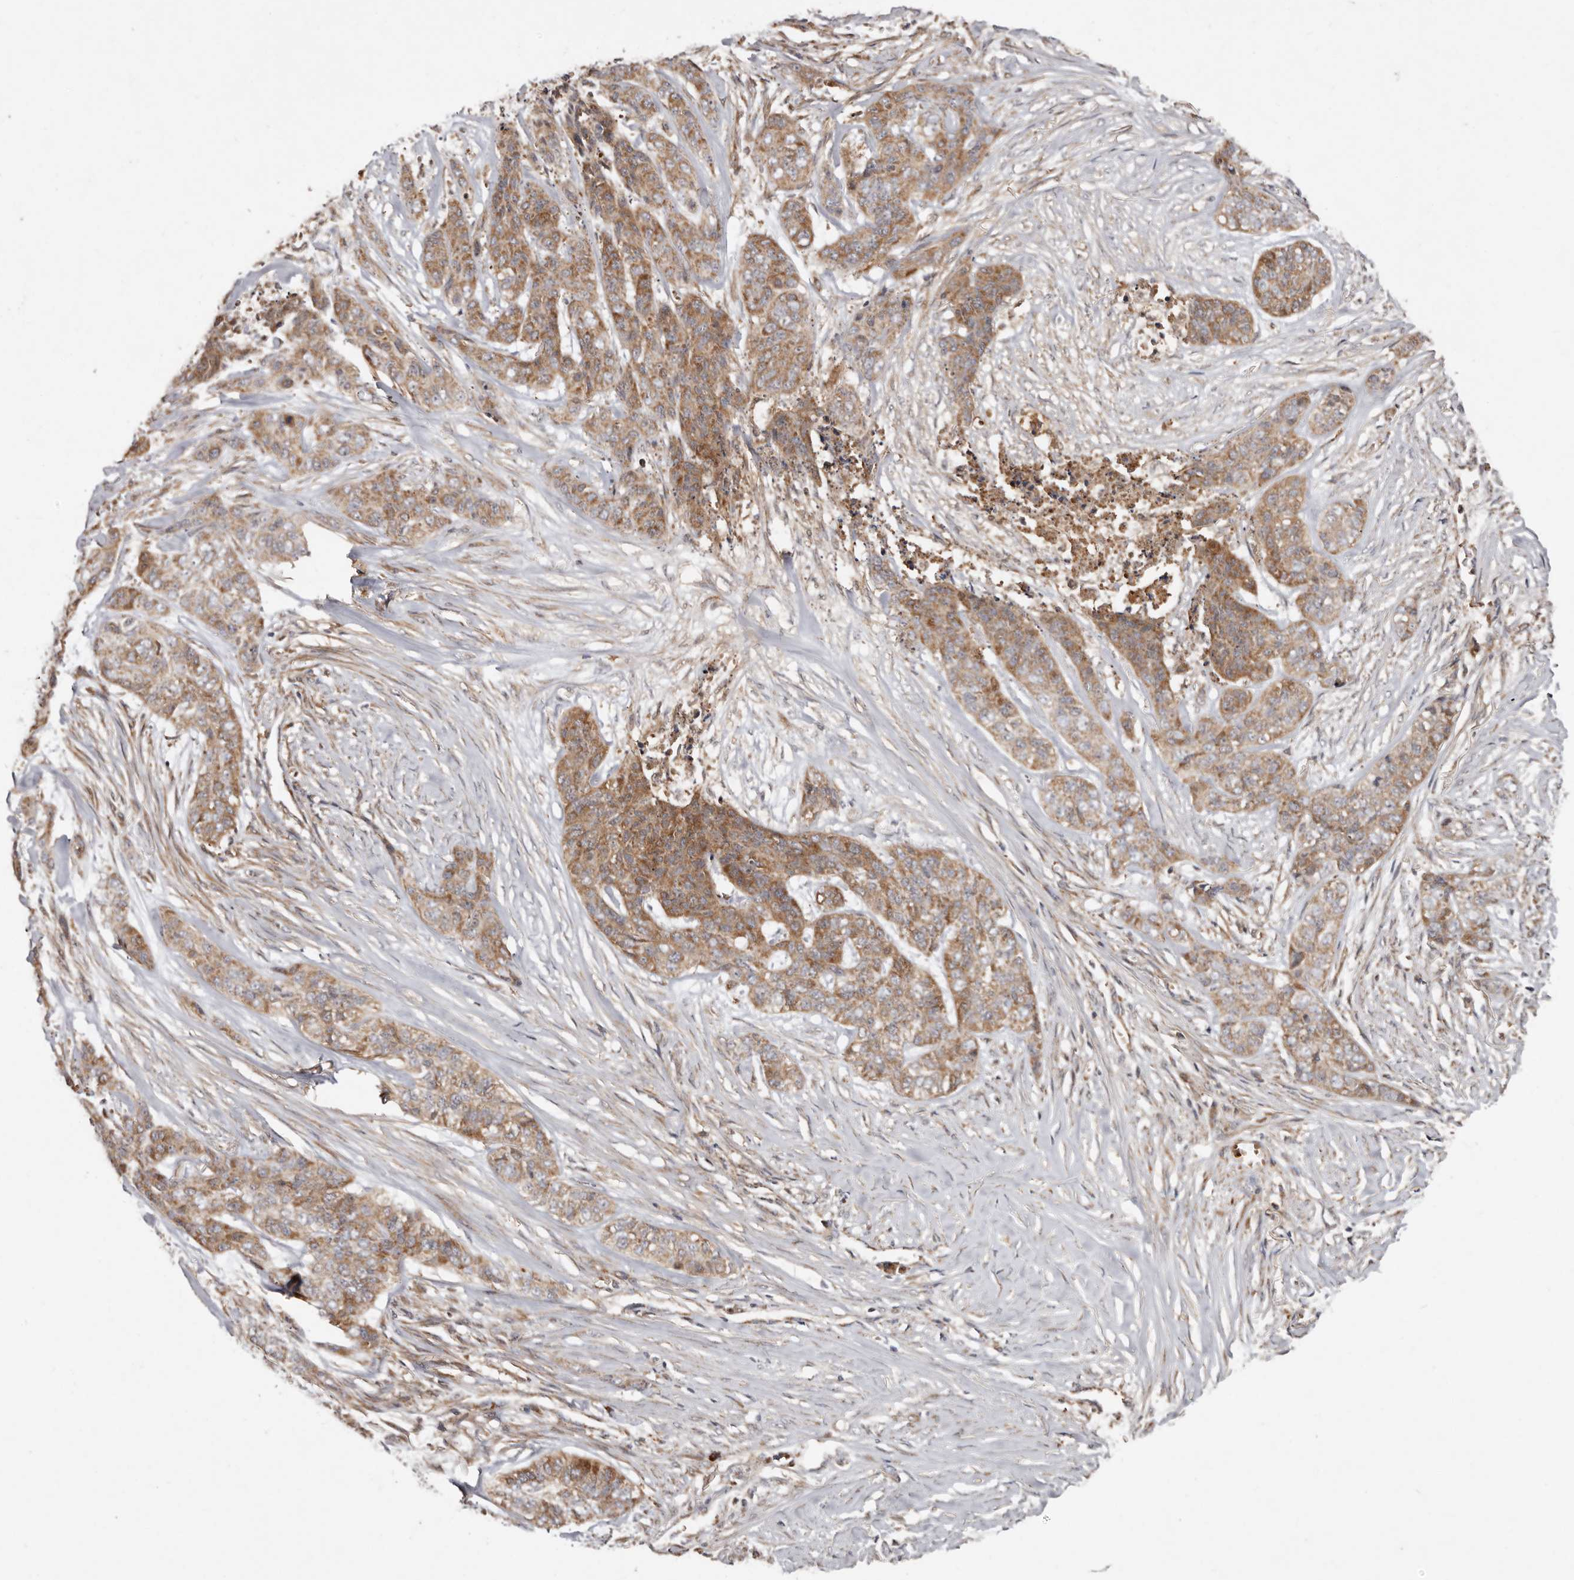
{"staining": {"intensity": "moderate", "quantity": ">75%", "location": "cytoplasmic/membranous"}, "tissue": "skin cancer", "cell_type": "Tumor cells", "image_type": "cancer", "snomed": [{"axis": "morphology", "description": "Basal cell carcinoma"}, {"axis": "topography", "description": "Skin"}], "caption": "Skin basal cell carcinoma was stained to show a protein in brown. There is medium levels of moderate cytoplasmic/membranous expression in approximately >75% of tumor cells.", "gene": "GOT1L1", "patient": {"sex": "female", "age": 64}}